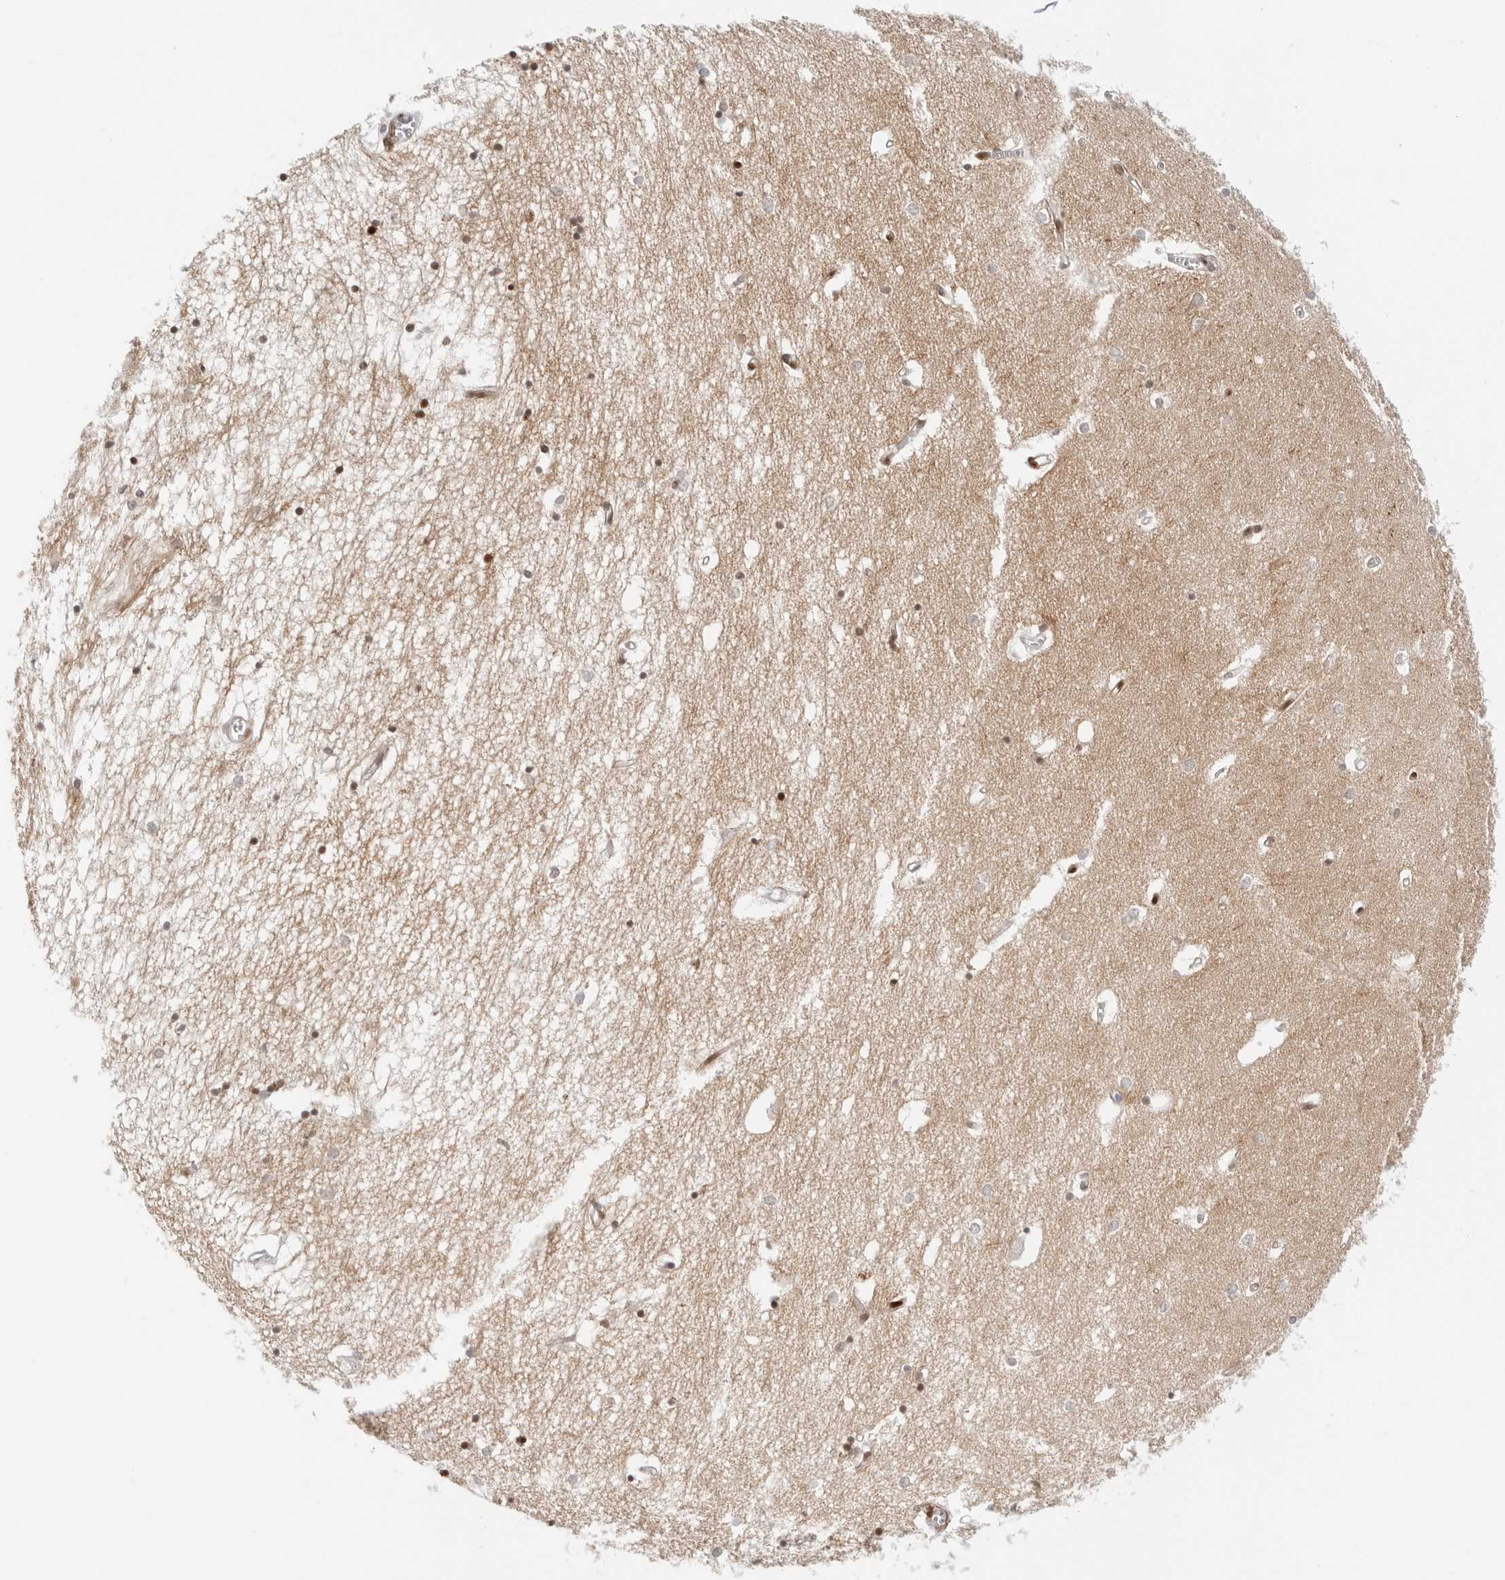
{"staining": {"intensity": "strong", "quantity": ">75%", "location": "nuclear"}, "tissue": "hippocampus", "cell_type": "Glial cells", "image_type": "normal", "snomed": [{"axis": "morphology", "description": "Normal tissue, NOS"}, {"axis": "topography", "description": "Hippocampus"}], "caption": "DAB immunohistochemical staining of unremarkable human hippocampus displays strong nuclear protein positivity in about >75% of glial cells.", "gene": "SPIDR", "patient": {"sex": "male", "age": 70}}